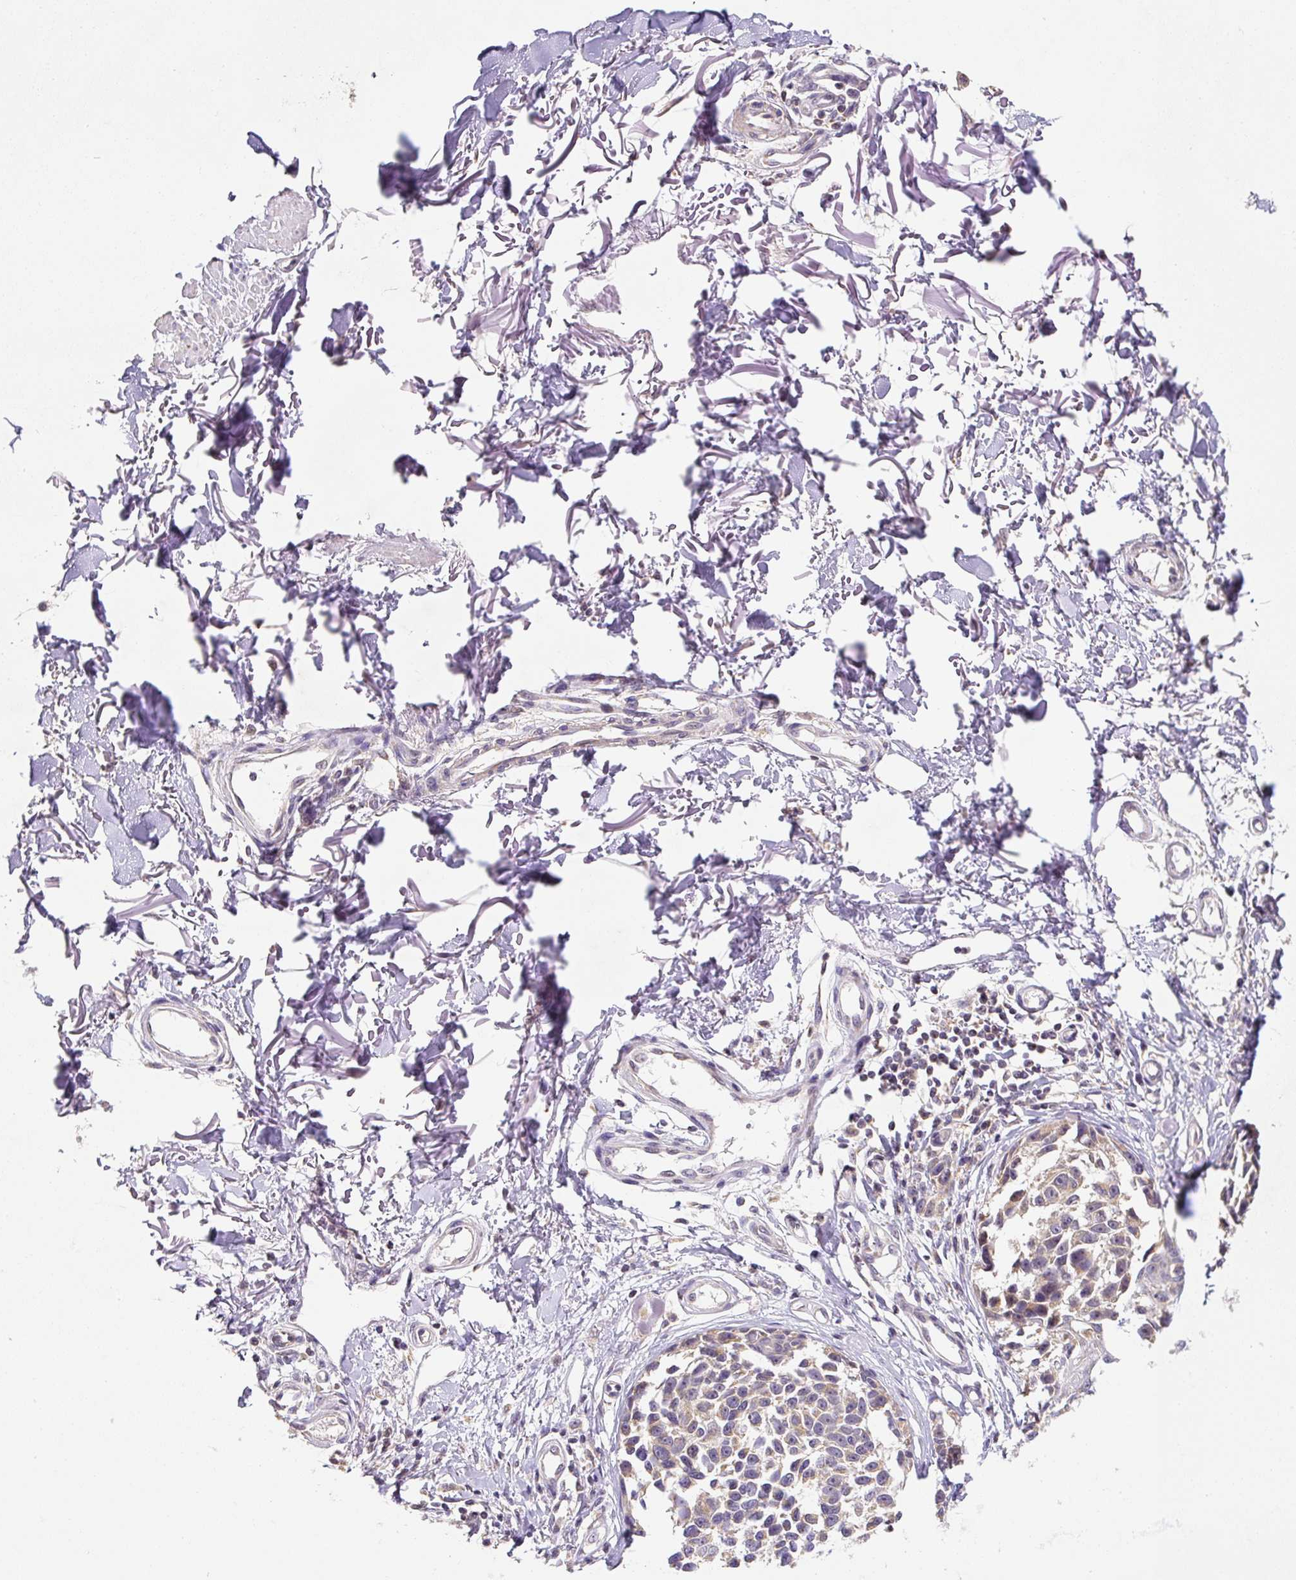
{"staining": {"intensity": "weak", "quantity": "25%-75%", "location": "cytoplasmic/membranous"}, "tissue": "melanoma", "cell_type": "Tumor cells", "image_type": "cancer", "snomed": [{"axis": "morphology", "description": "Malignant melanoma, NOS"}, {"axis": "topography", "description": "Skin"}], "caption": "Weak cytoplasmic/membranous positivity is appreciated in approximately 25%-75% of tumor cells in melanoma.", "gene": "MFSD9", "patient": {"sex": "male", "age": 73}}